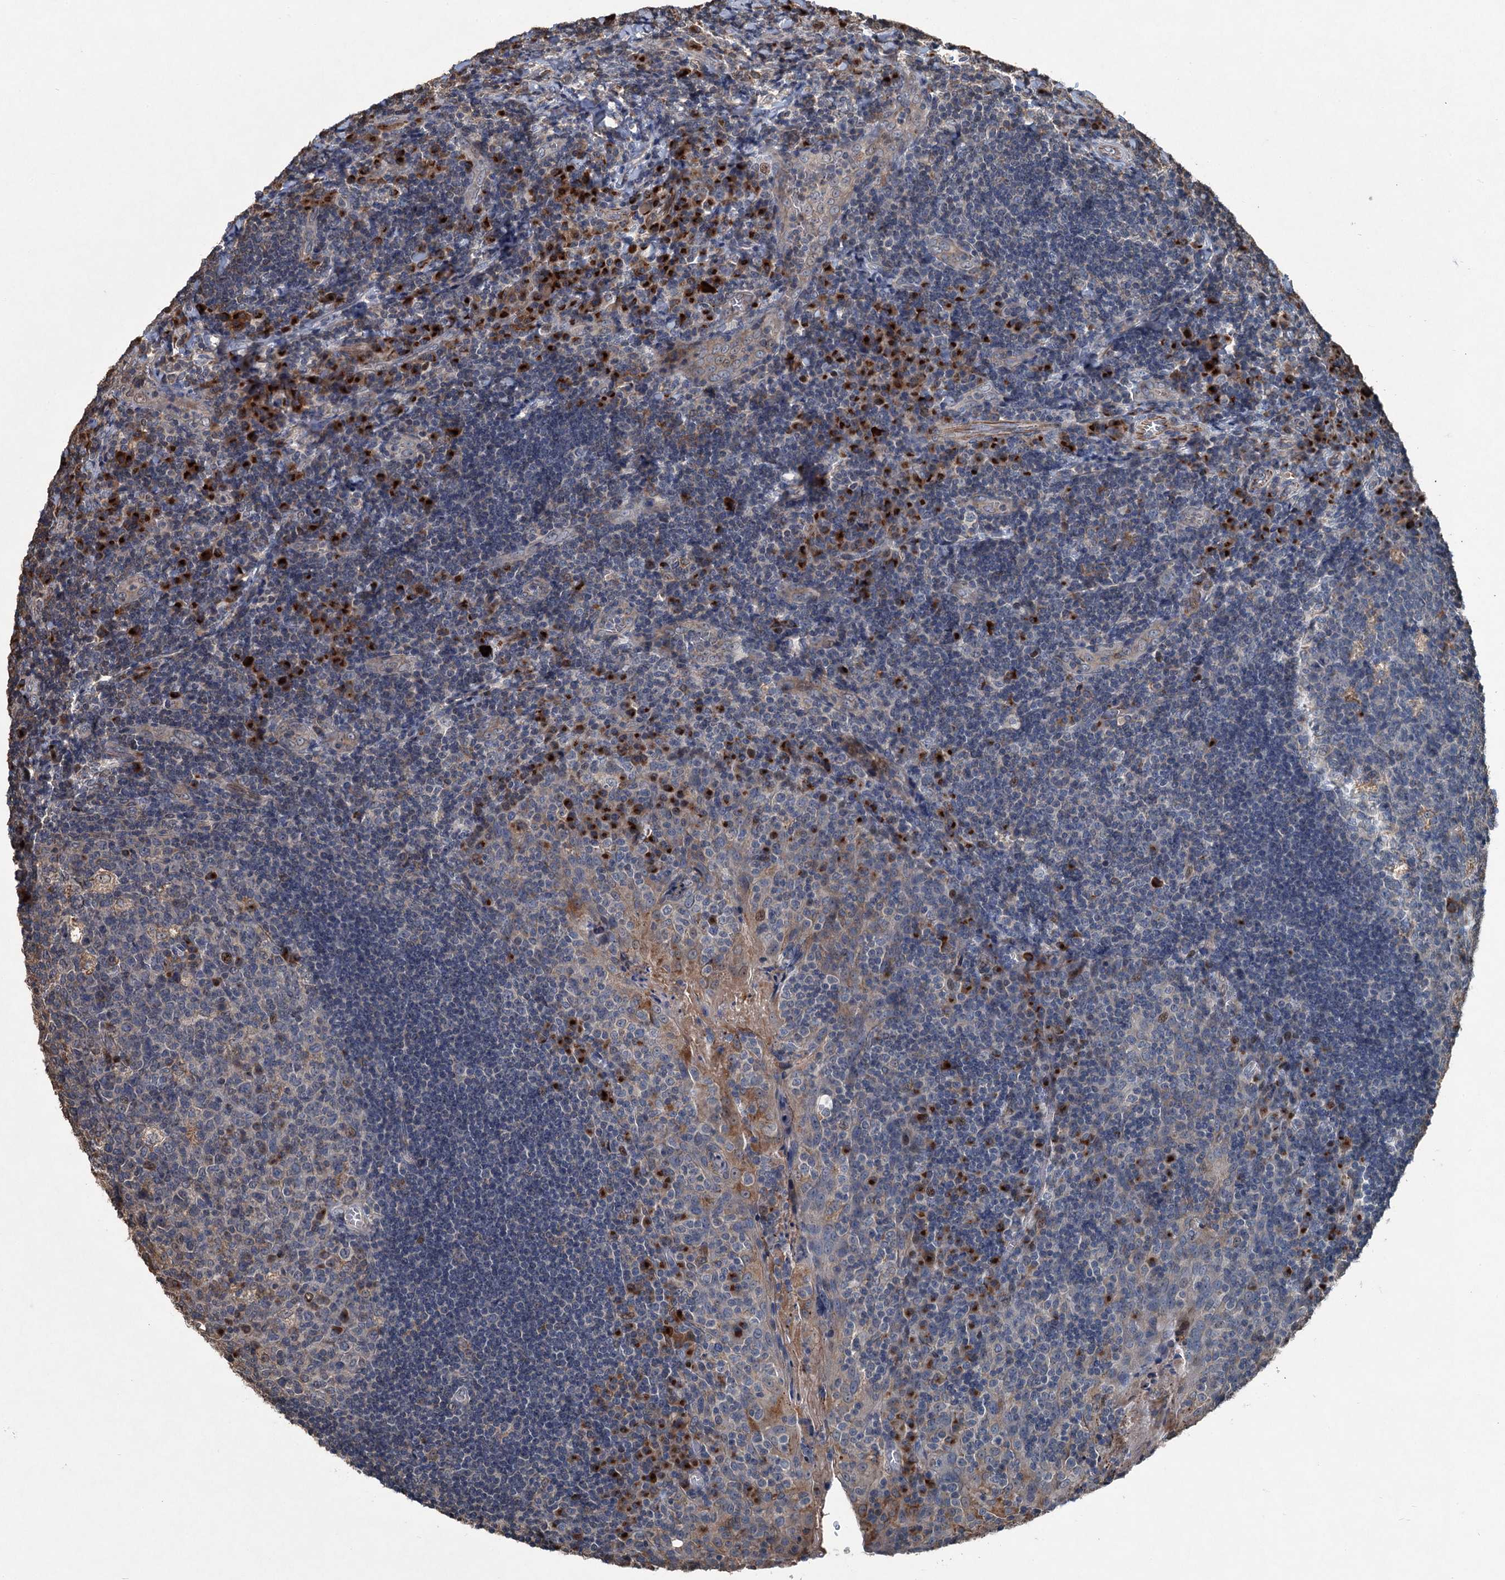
{"staining": {"intensity": "negative", "quantity": "none", "location": "none"}, "tissue": "tonsil", "cell_type": "Germinal center cells", "image_type": "normal", "snomed": [{"axis": "morphology", "description": "Normal tissue, NOS"}, {"axis": "topography", "description": "Tonsil"}], "caption": "DAB (3,3'-diaminobenzidine) immunohistochemical staining of benign tonsil exhibits no significant staining in germinal center cells.", "gene": "NAA60", "patient": {"sex": "male", "age": 17}}